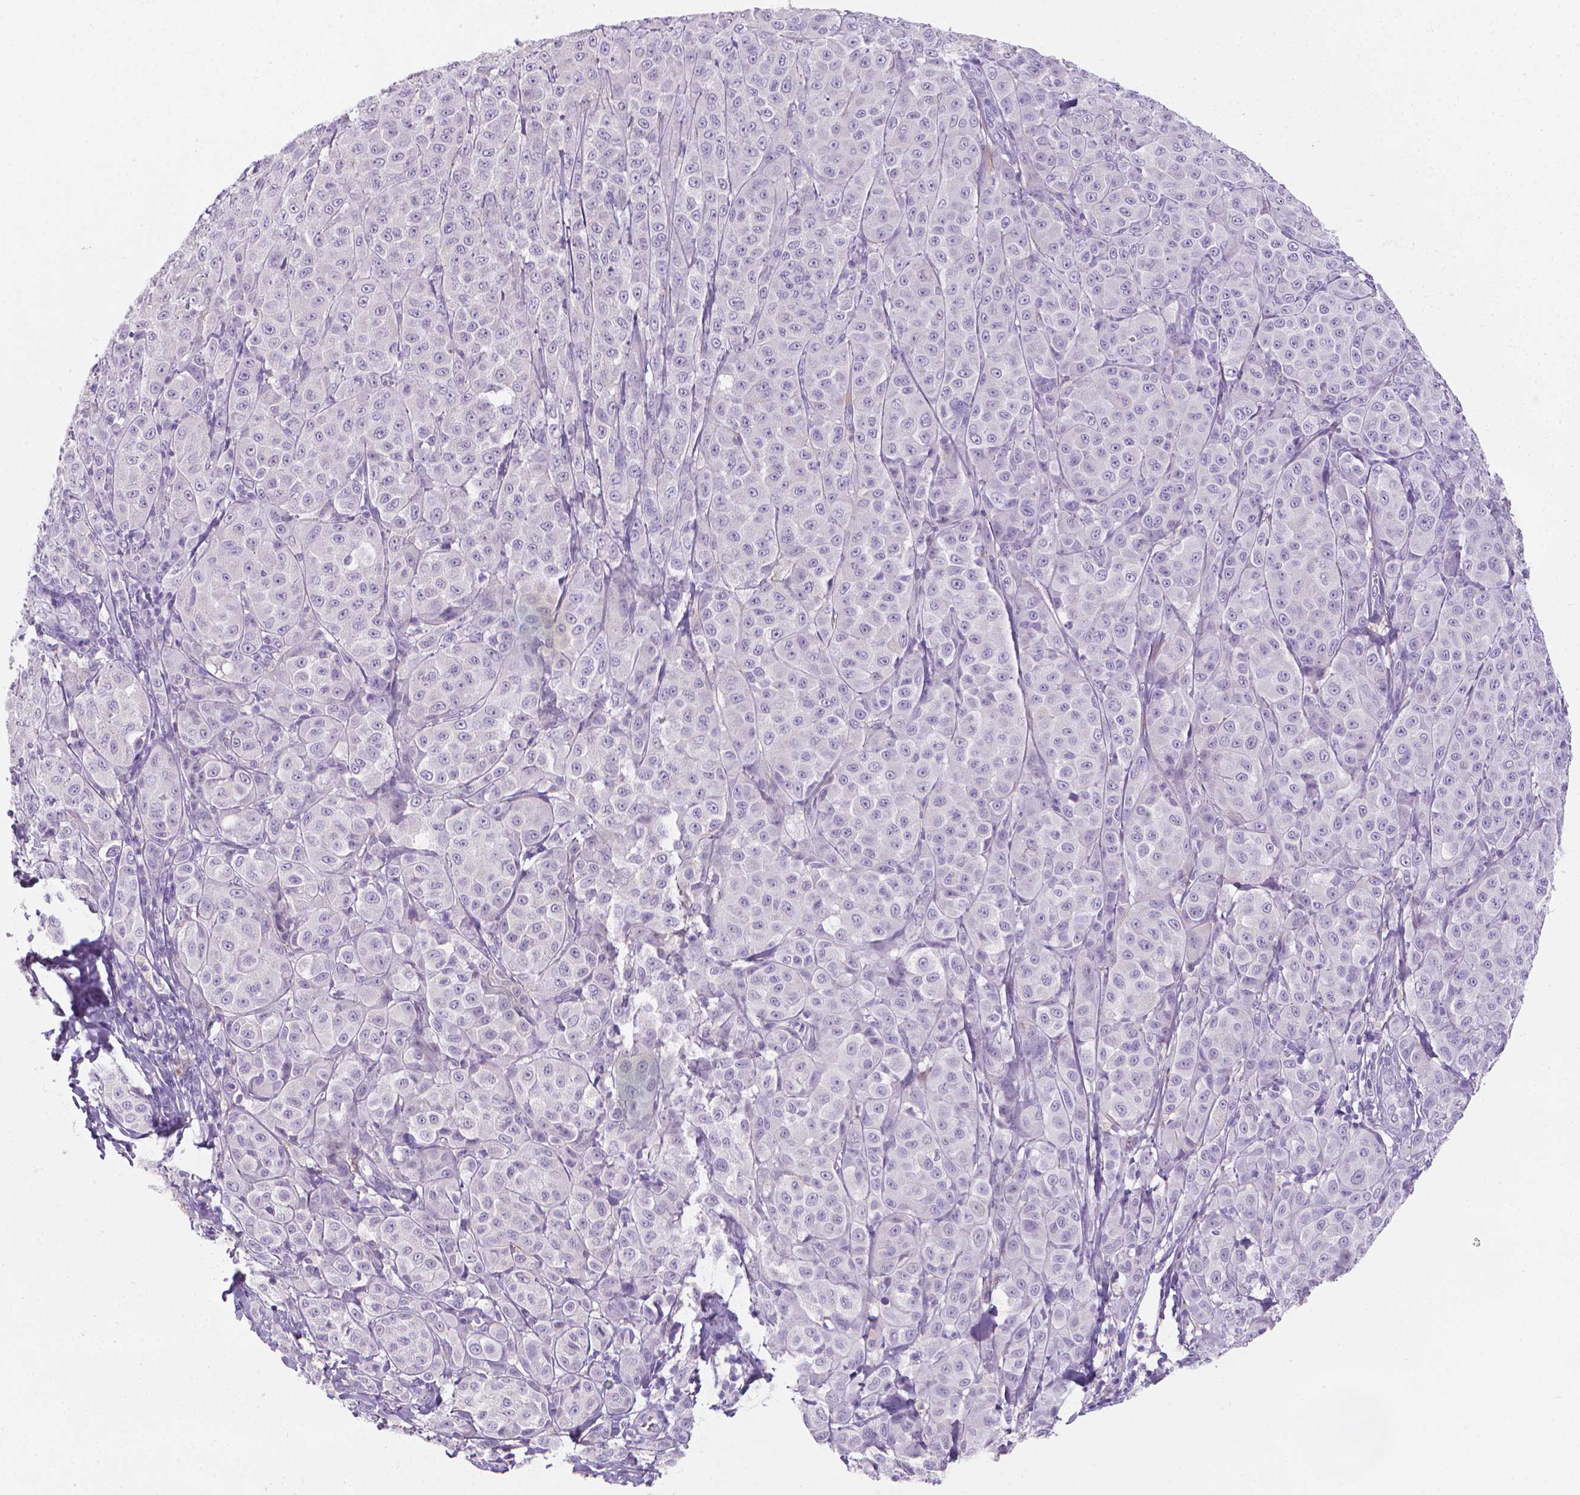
{"staining": {"intensity": "negative", "quantity": "none", "location": "none"}, "tissue": "melanoma", "cell_type": "Tumor cells", "image_type": "cancer", "snomed": [{"axis": "morphology", "description": "Malignant melanoma, NOS"}, {"axis": "topography", "description": "Skin"}], "caption": "Micrograph shows no protein positivity in tumor cells of malignant melanoma tissue. (DAB IHC visualized using brightfield microscopy, high magnification).", "gene": "XPNPEP2", "patient": {"sex": "male", "age": 89}}